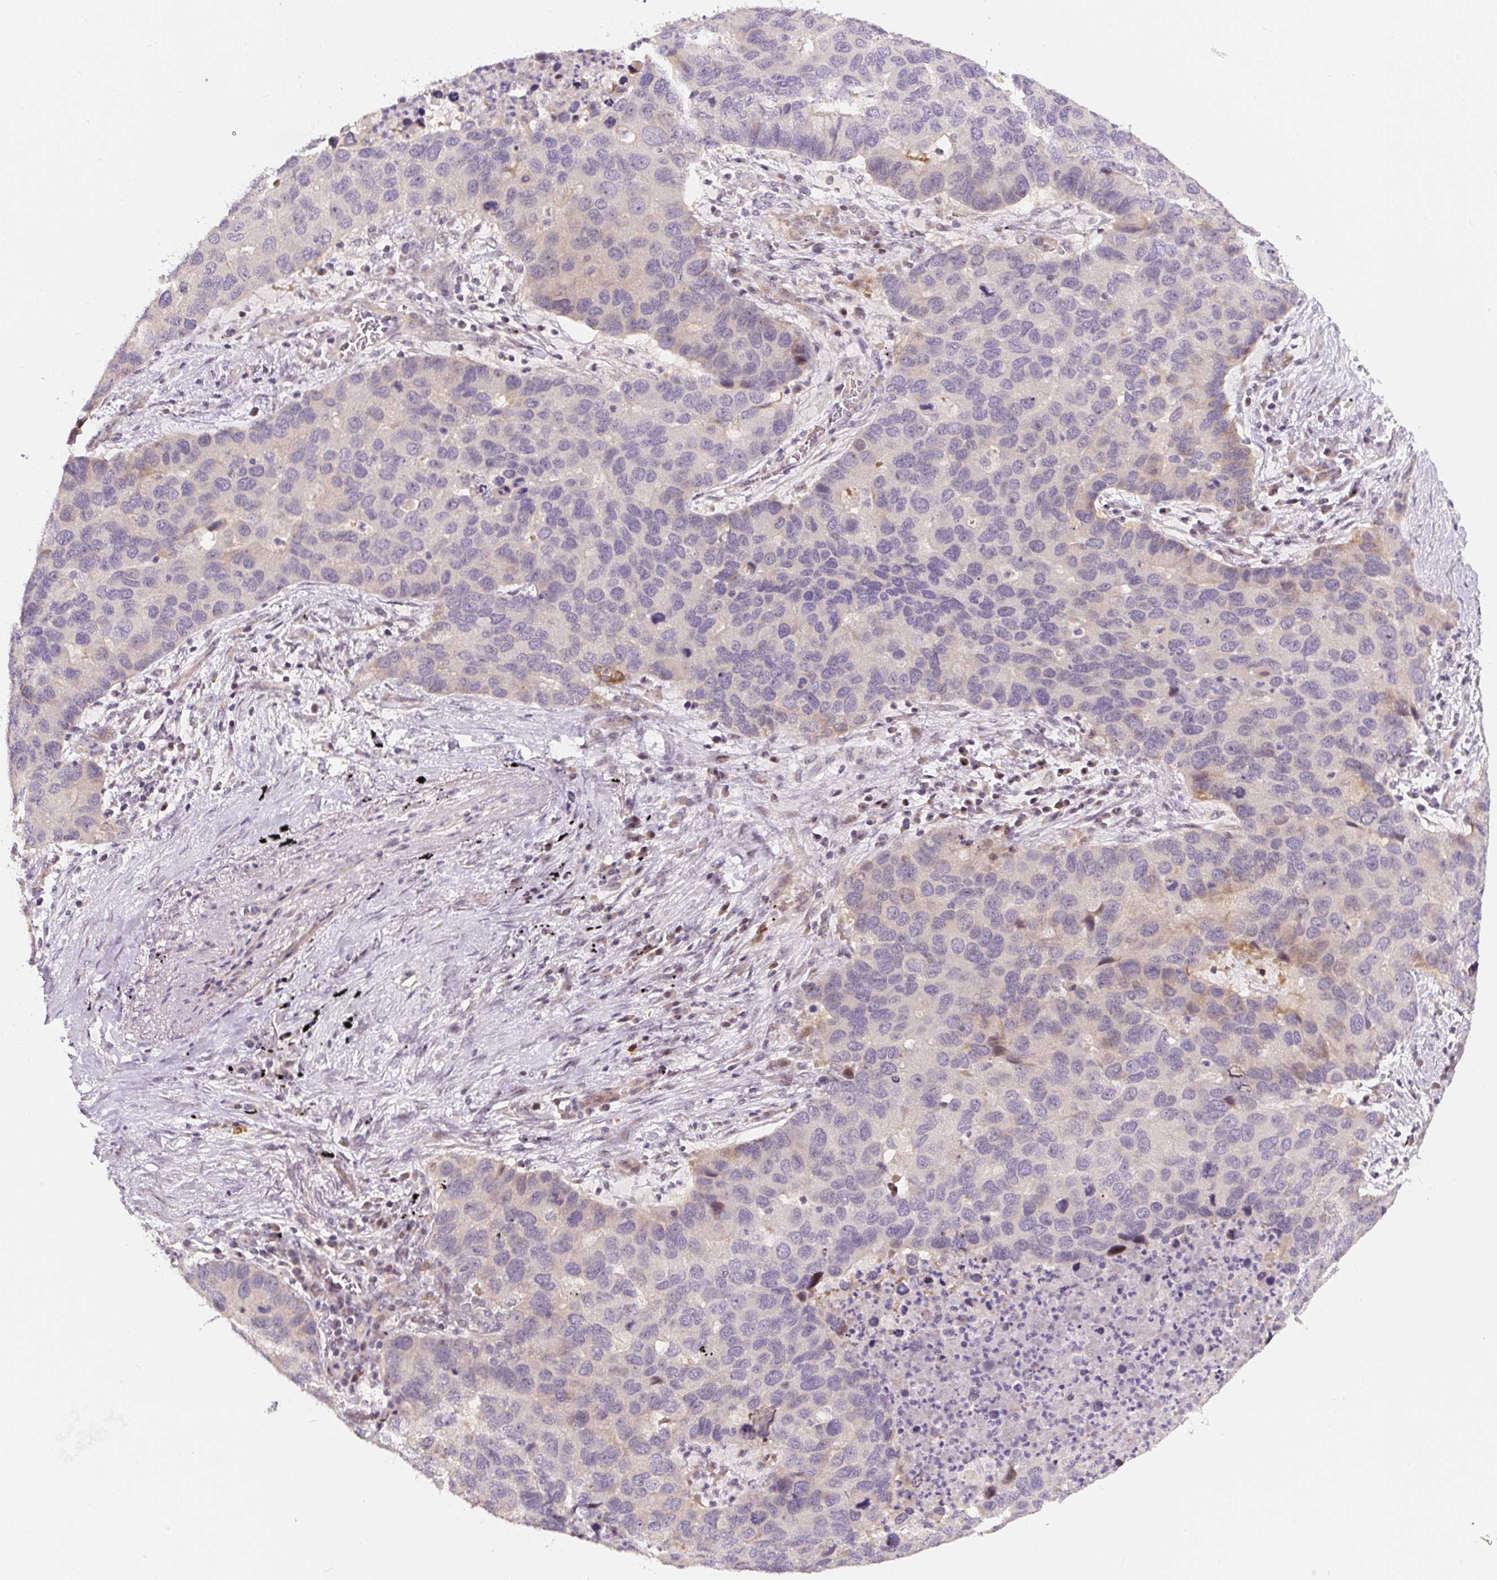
{"staining": {"intensity": "negative", "quantity": "none", "location": "none"}, "tissue": "lung cancer", "cell_type": "Tumor cells", "image_type": "cancer", "snomed": [{"axis": "morphology", "description": "Aneuploidy"}, {"axis": "morphology", "description": "Adenocarcinoma, NOS"}, {"axis": "topography", "description": "Lymph node"}, {"axis": "topography", "description": "Lung"}], "caption": "This is a image of immunohistochemistry staining of lung cancer (adenocarcinoma), which shows no expression in tumor cells.", "gene": "PWWP3B", "patient": {"sex": "female", "age": 74}}